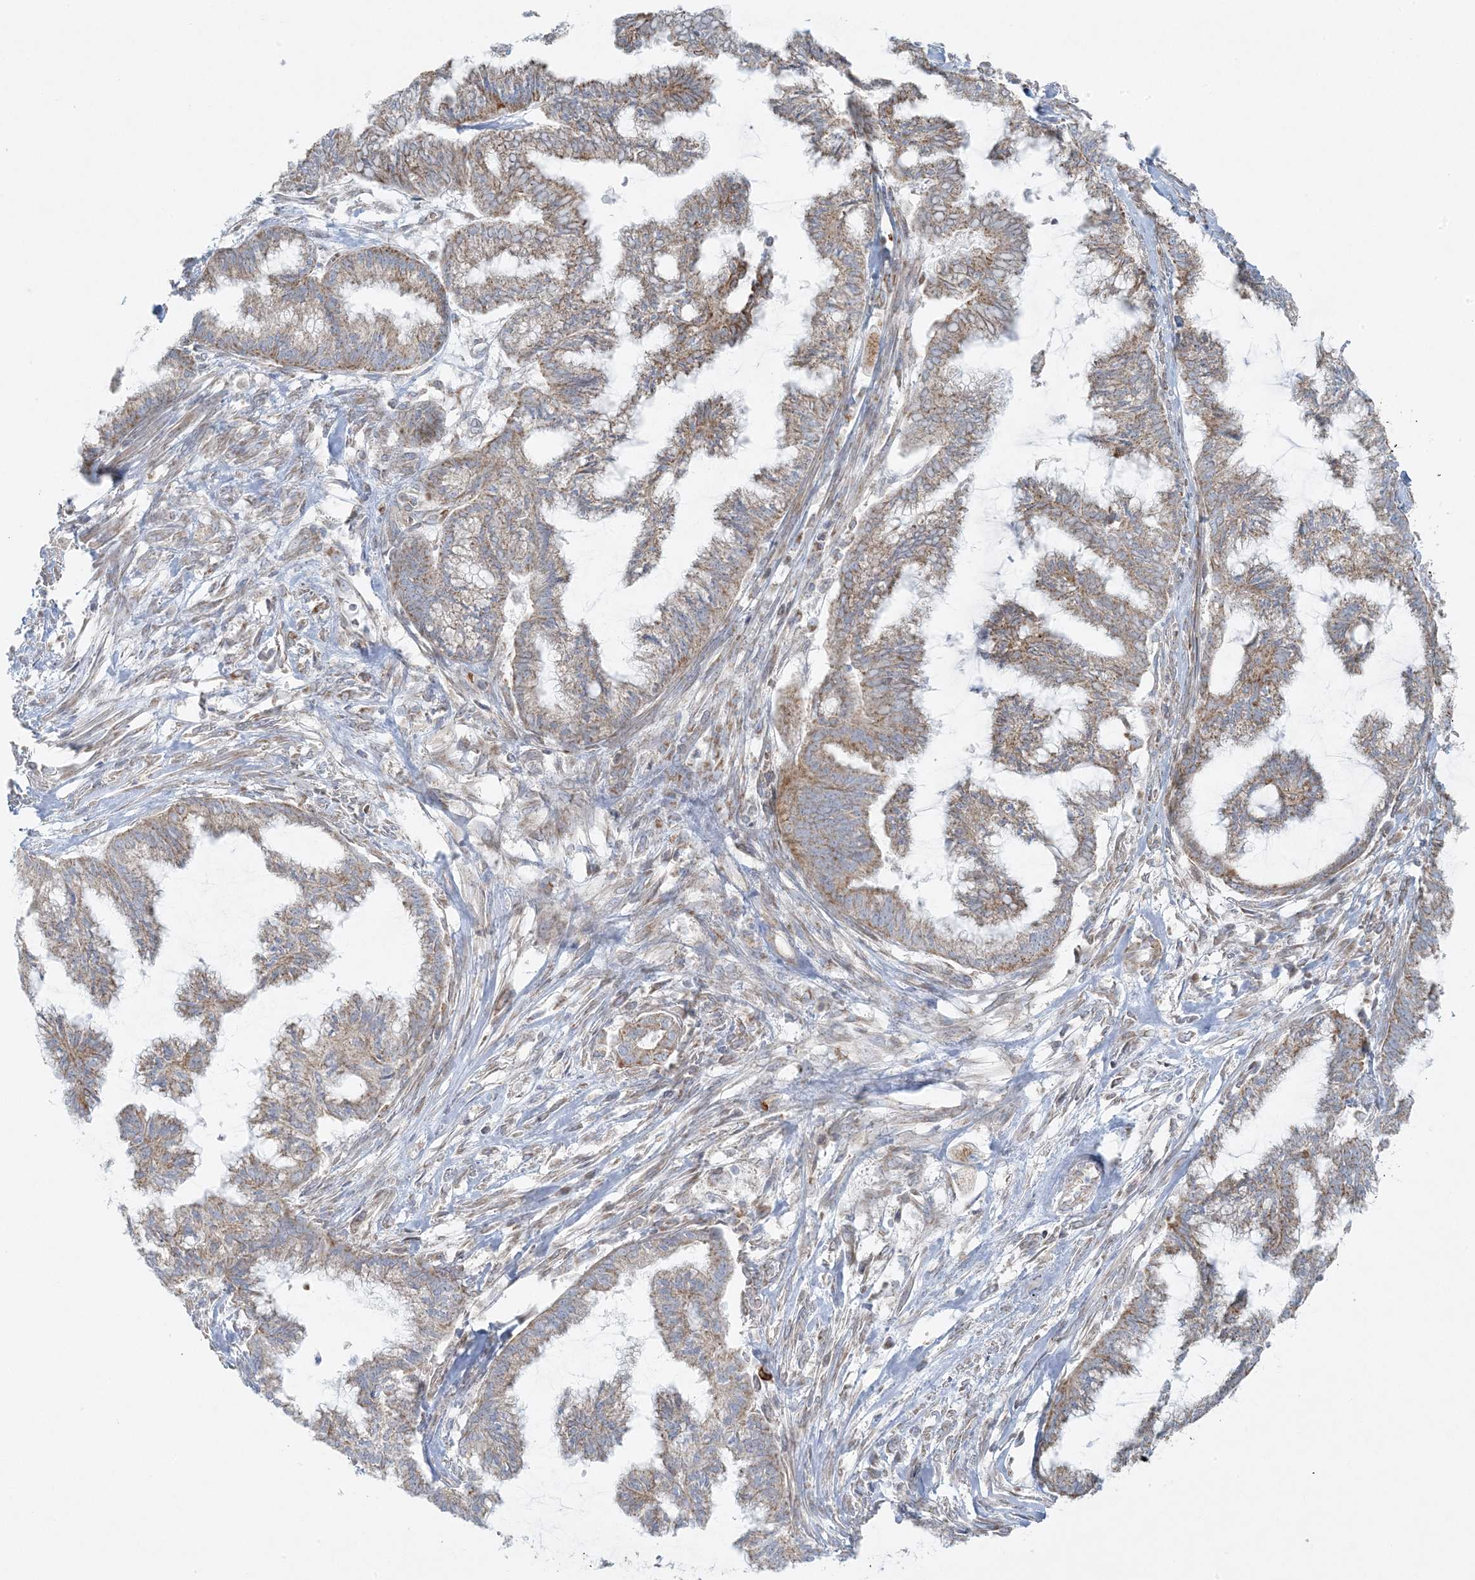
{"staining": {"intensity": "moderate", "quantity": ">75%", "location": "cytoplasmic/membranous"}, "tissue": "endometrial cancer", "cell_type": "Tumor cells", "image_type": "cancer", "snomed": [{"axis": "morphology", "description": "Adenocarcinoma, NOS"}, {"axis": "topography", "description": "Endometrium"}], "caption": "Protein staining exhibits moderate cytoplasmic/membranous expression in approximately >75% of tumor cells in endometrial cancer (adenocarcinoma).", "gene": "PIK3R4", "patient": {"sex": "female", "age": 86}}